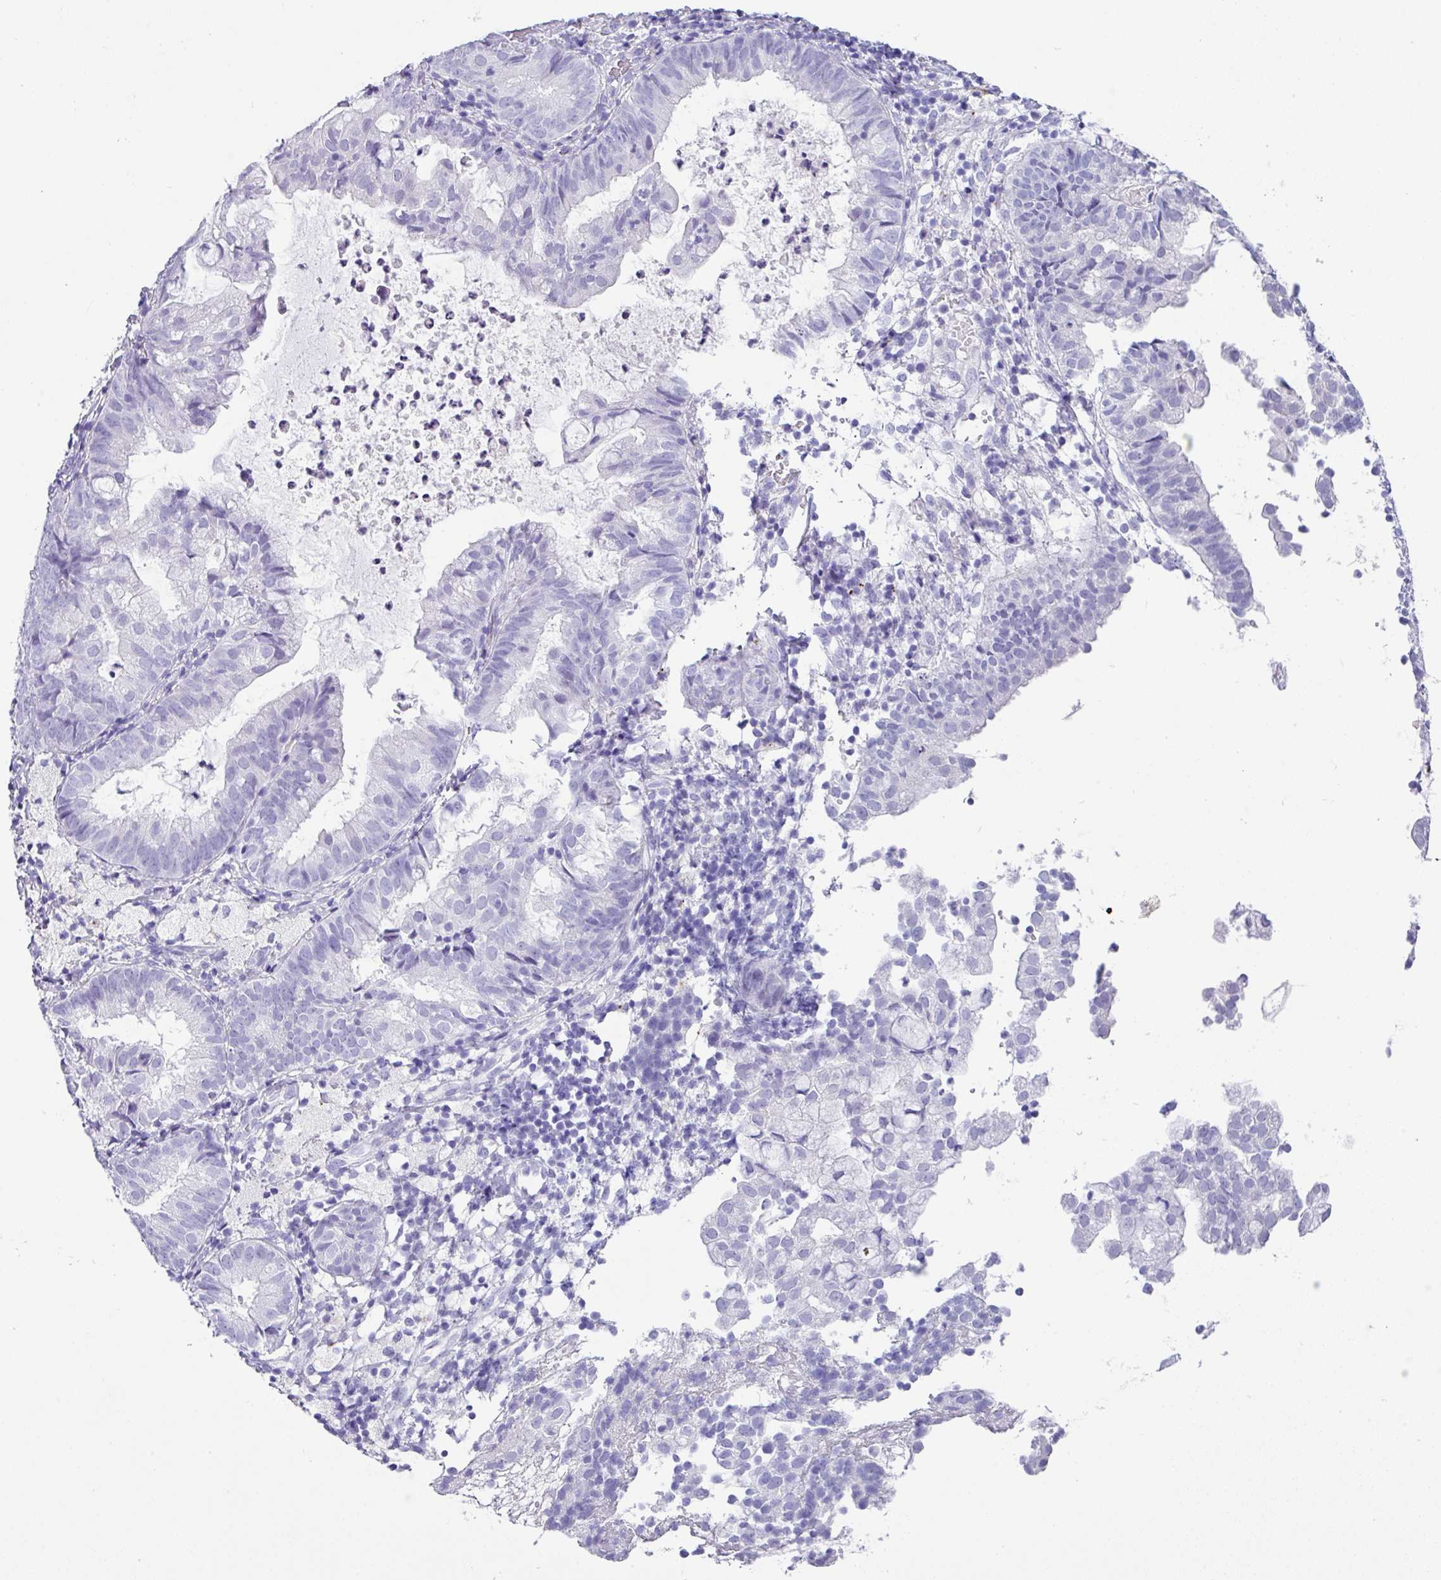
{"staining": {"intensity": "negative", "quantity": "none", "location": "none"}, "tissue": "endometrial cancer", "cell_type": "Tumor cells", "image_type": "cancer", "snomed": [{"axis": "morphology", "description": "Adenocarcinoma, NOS"}, {"axis": "topography", "description": "Endometrium"}], "caption": "This is an IHC photomicrograph of endometrial cancer. There is no positivity in tumor cells.", "gene": "ZG16", "patient": {"sex": "female", "age": 80}}